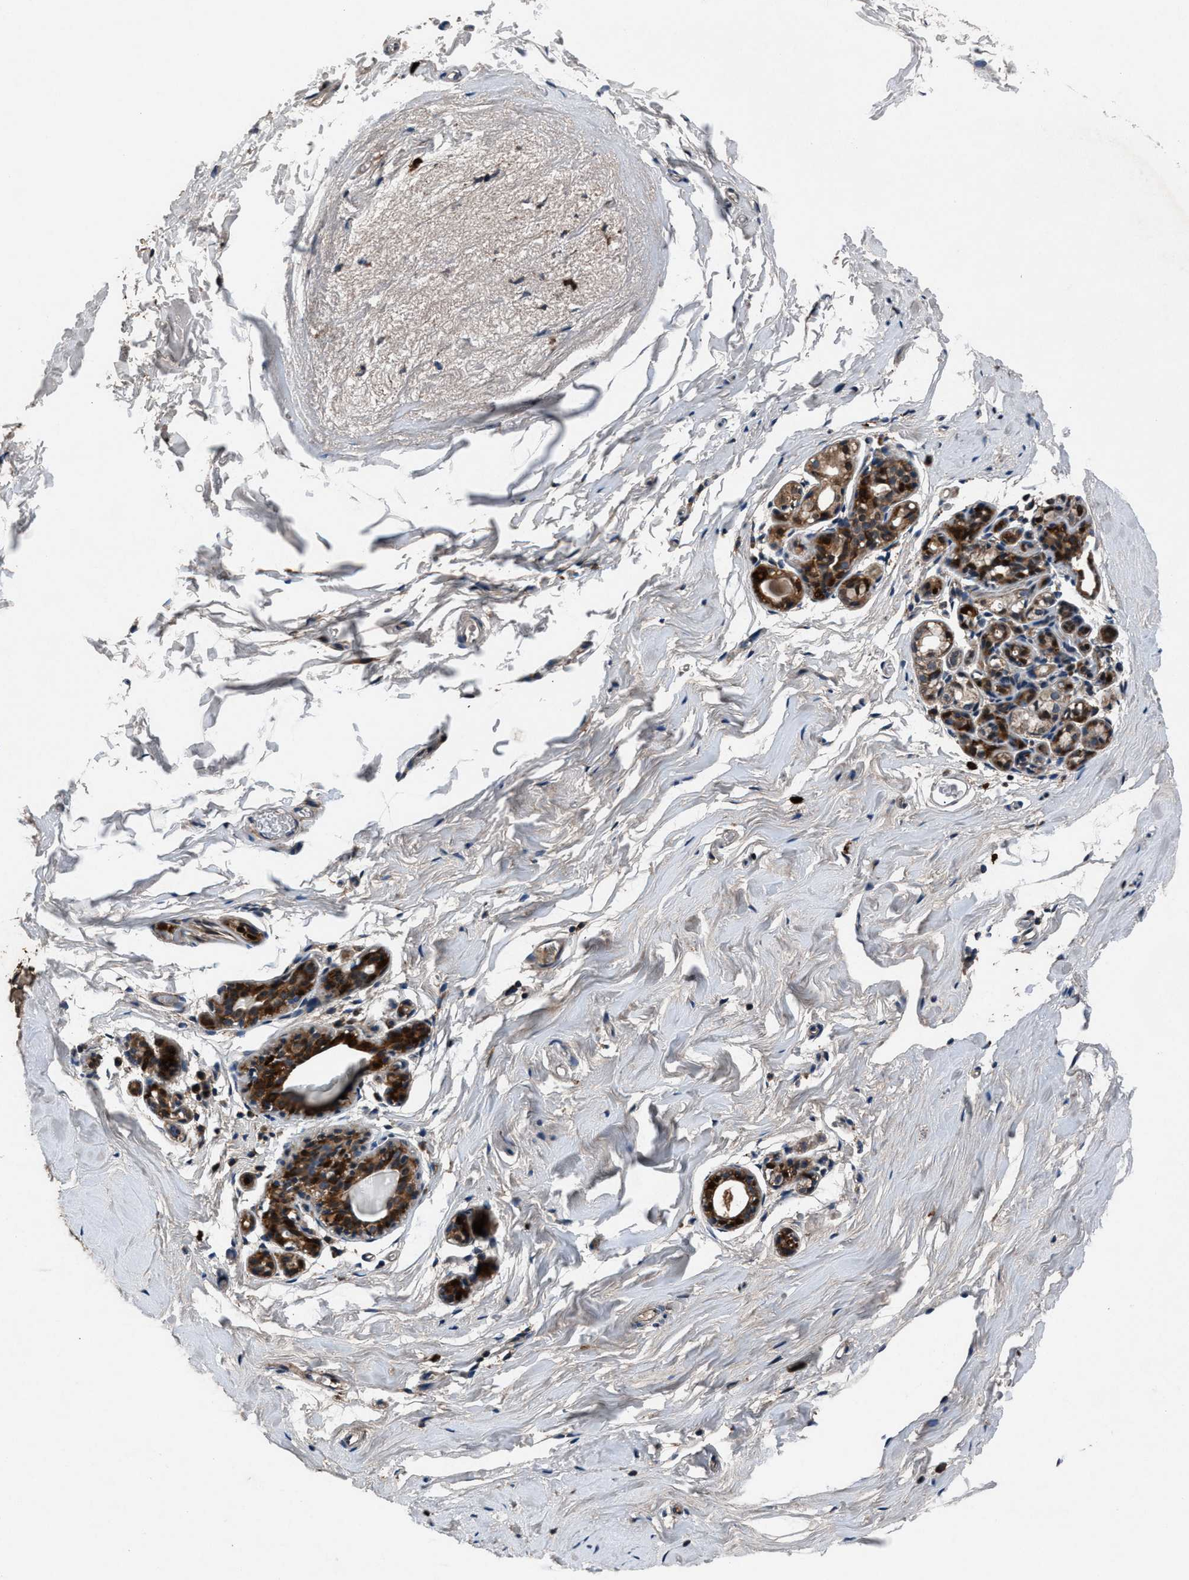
{"staining": {"intensity": "negative", "quantity": "none", "location": "none"}, "tissue": "breast", "cell_type": "Adipocytes", "image_type": "normal", "snomed": [{"axis": "morphology", "description": "Normal tissue, NOS"}, {"axis": "topography", "description": "Breast"}], "caption": "Adipocytes show no significant protein expression in unremarkable breast. Nuclei are stained in blue.", "gene": "FAM221A", "patient": {"sex": "female", "age": 62}}